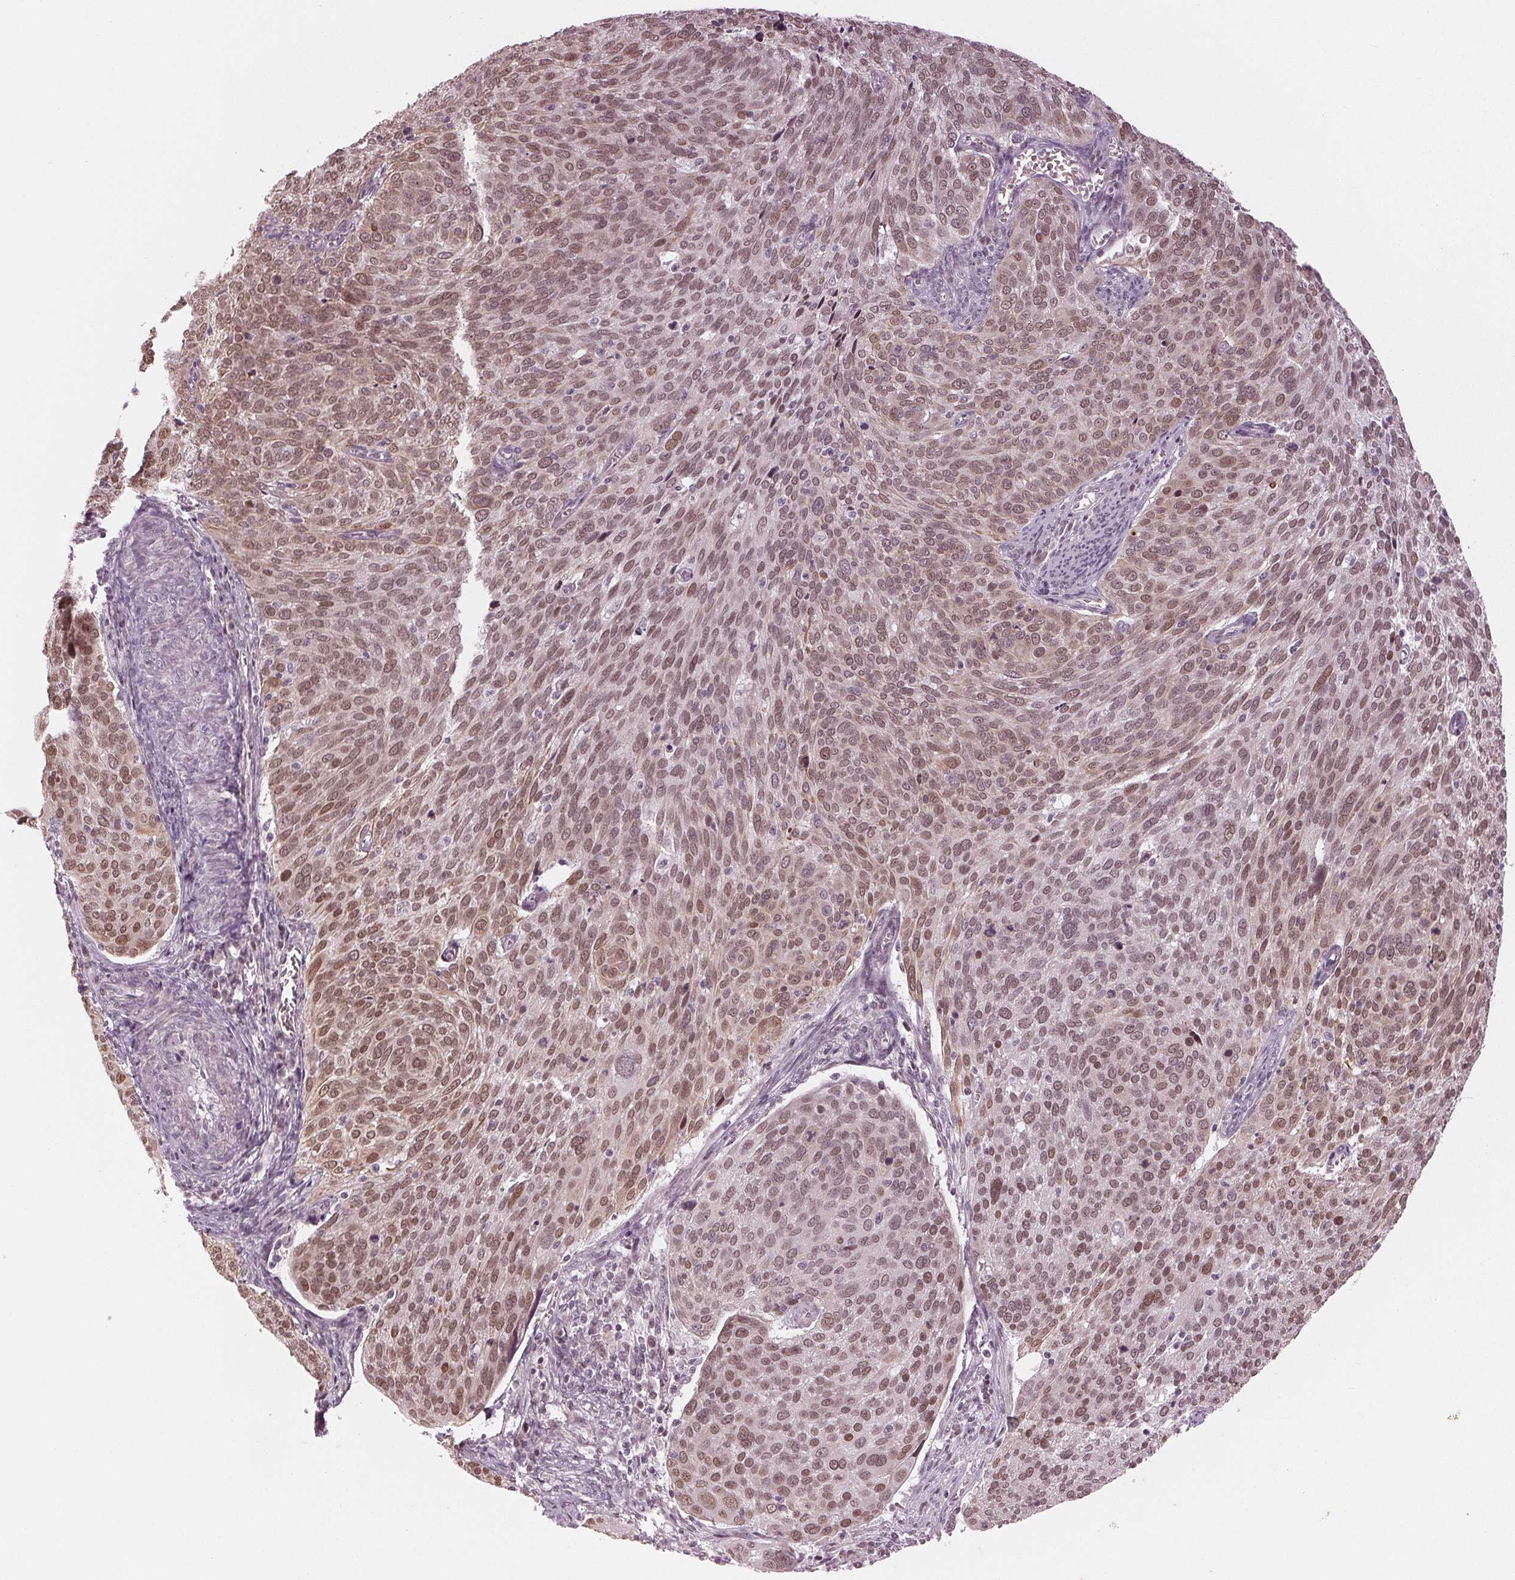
{"staining": {"intensity": "moderate", "quantity": ">75%", "location": "nuclear"}, "tissue": "cervical cancer", "cell_type": "Tumor cells", "image_type": "cancer", "snomed": [{"axis": "morphology", "description": "Squamous cell carcinoma, NOS"}, {"axis": "topography", "description": "Cervix"}], "caption": "Squamous cell carcinoma (cervical) was stained to show a protein in brown. There is medium levels of moderate nuclear positivity in approximately >75% of tumor cells. The staining was performed using DAB to visualize the protein expression in brown, while the nuclei were stained in blue with hematoxylin (Magnification: 20x).", "gene": "DNMT3L", "patient": {"sex": "female", "age": 39}}